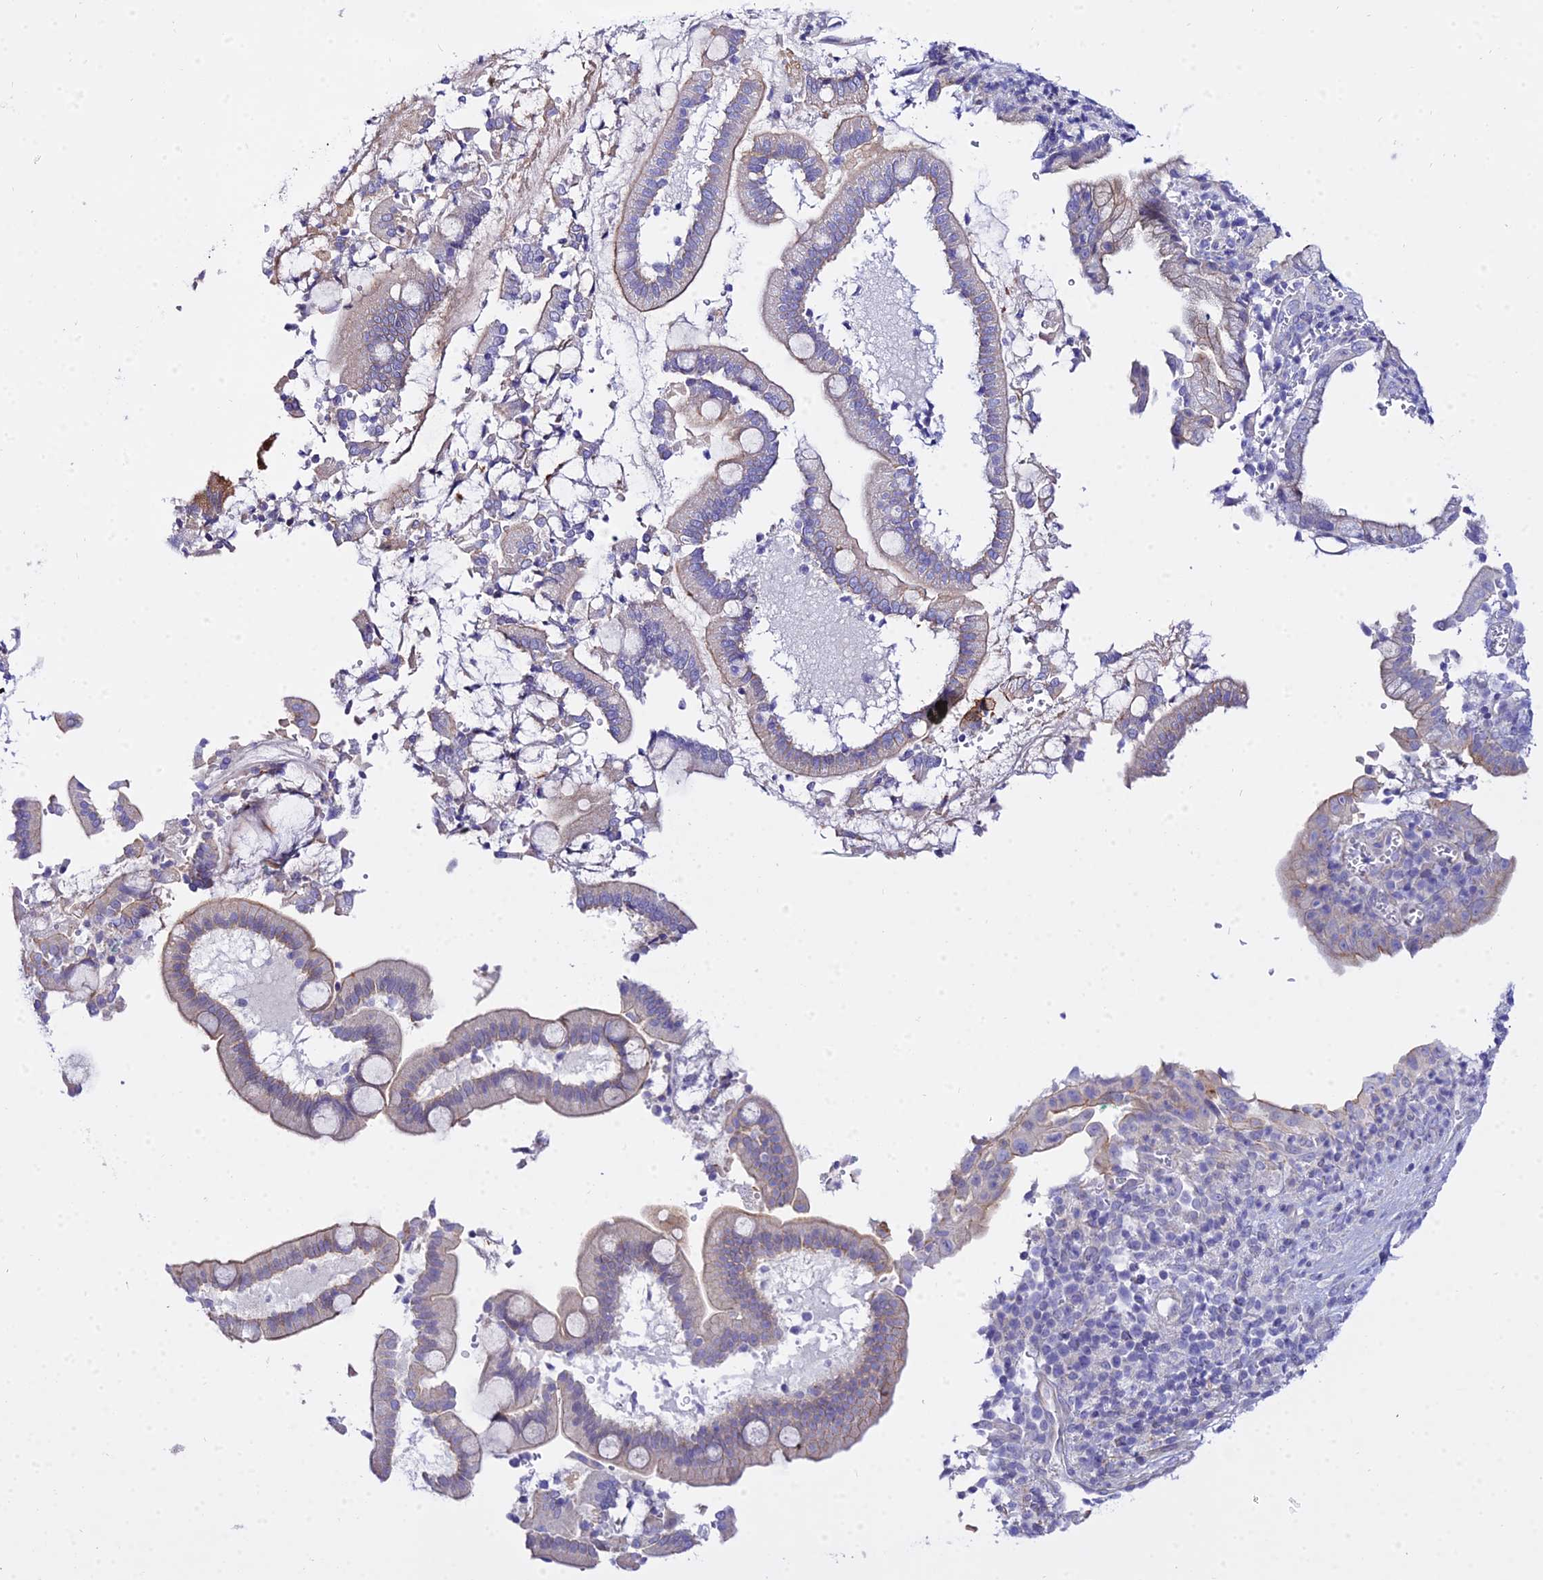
{"staining": {"intensity": "negative", "quantity": "none", "location": "none"}, "tissue": "pancreatic cancer", "cell_type": "Tumor cells", "image_type": "cancer", "snomed": [{"axis": "morphology", "description": "Normal tissue, NOS"}, {"axis": "morphology", "description": "Adenocarcinoma, NOS"}, {"axis": "topography", "description": "Pancreas"}], "caption": "A high-resolution image shows immunohistochemistry staining of pancreatic cancer, which exhibits no significant staining in tumor cells.", "gene": "ZNF628", "patient": {"sex": "female", "age": 55}}